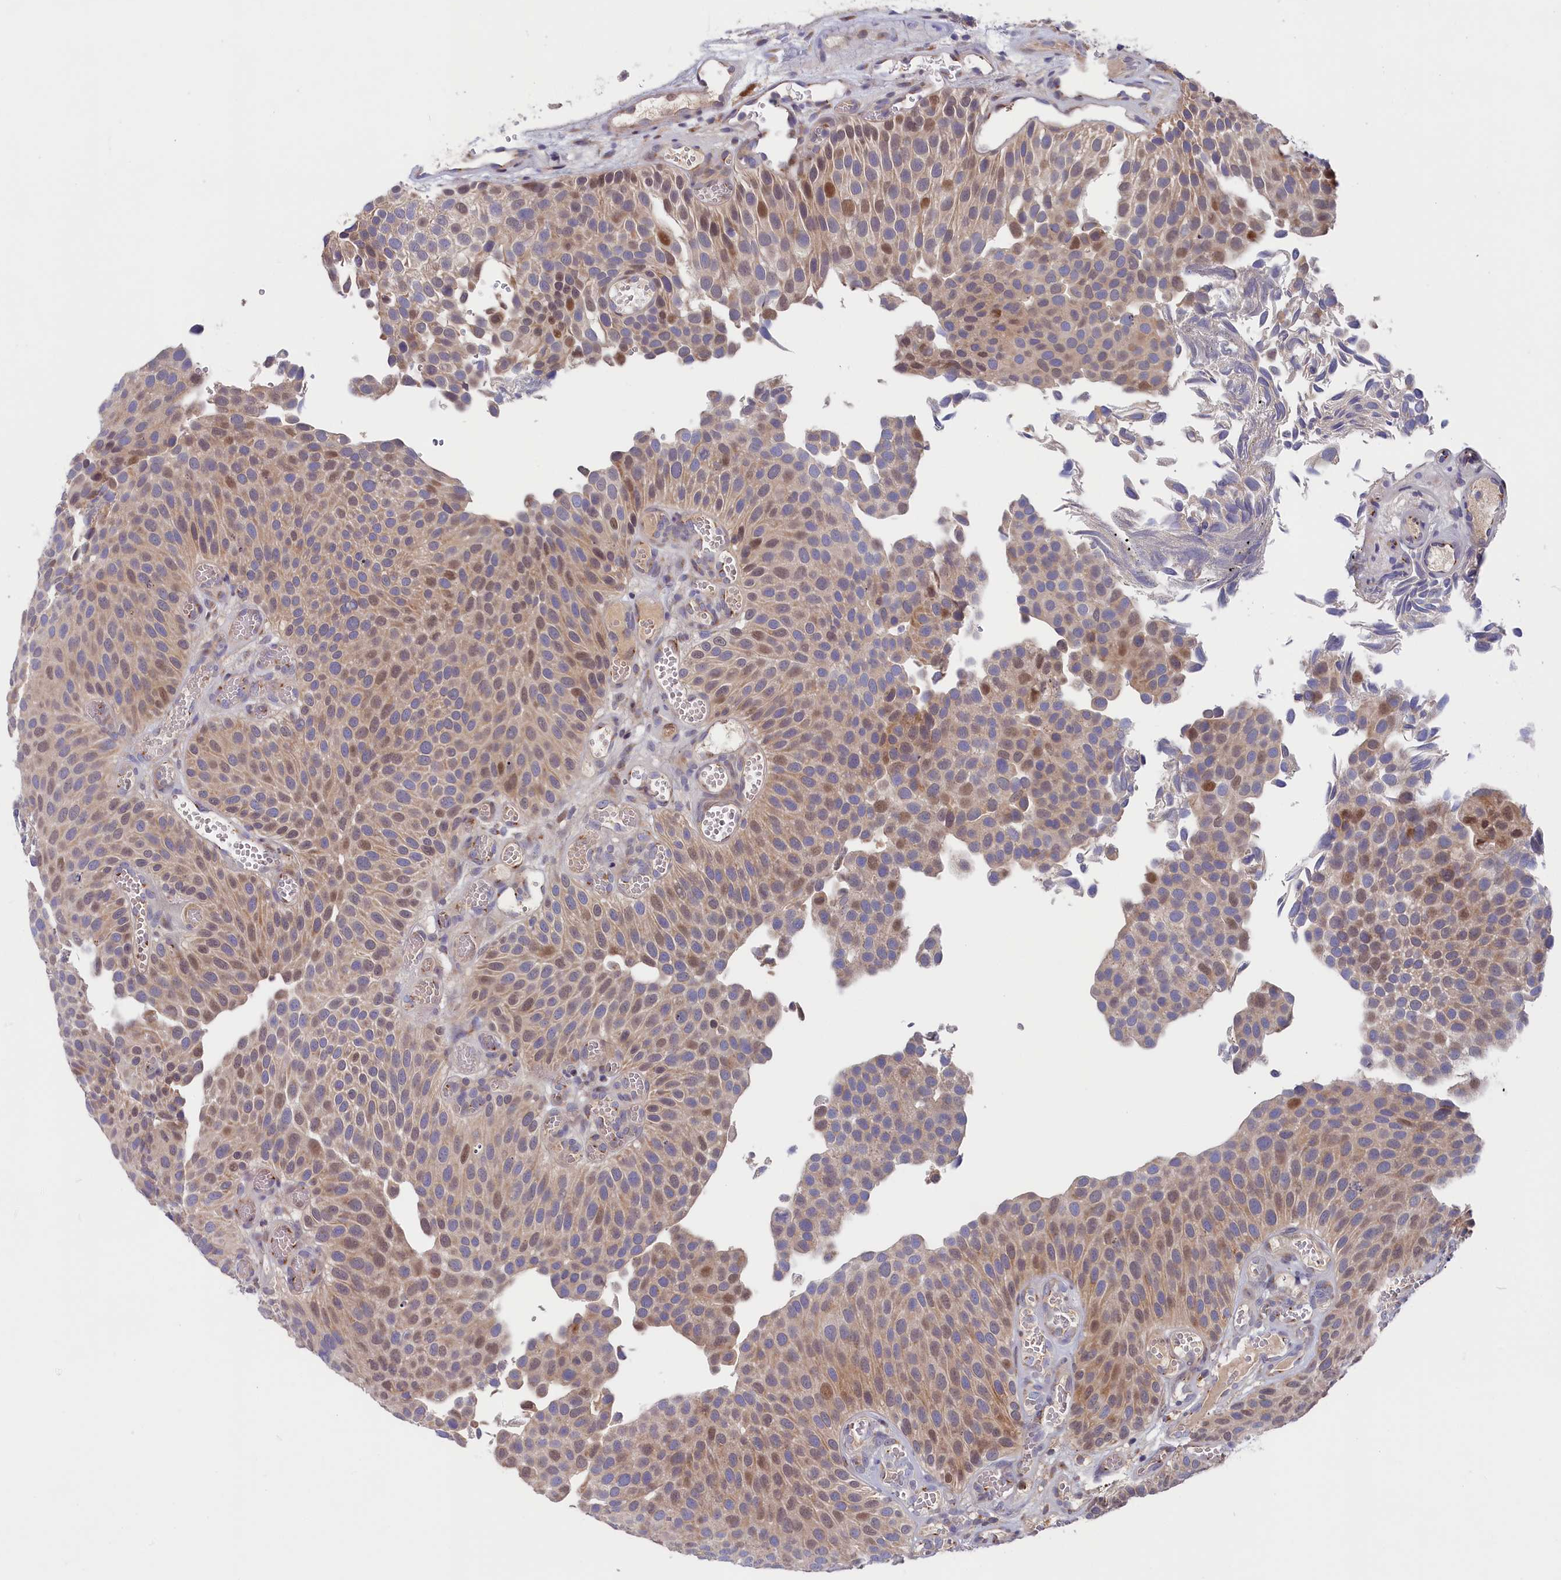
{"staining": {"intensity": "moderate", "quantity": "<25%", "location": "cytoplasmic/membranous,nuclear"}, "tissue": "urothelial cancer", "cell_type": "Tumor cells", "image_type": "cancer", "snomed": [{"axis": "morphology", "description": "Urothelial carcinoma, Low grade"}, {"axis": "topography", "description": "Urinary bladder"}], "caption": "The histopathology image displays a brown stain indicating the presence of a protein in the cytoplasmic/membranous and nuclear of tumor cells in urothelial cancer.", "gene": "CHST12", "patient": {"sex": "male", "age": 89}}